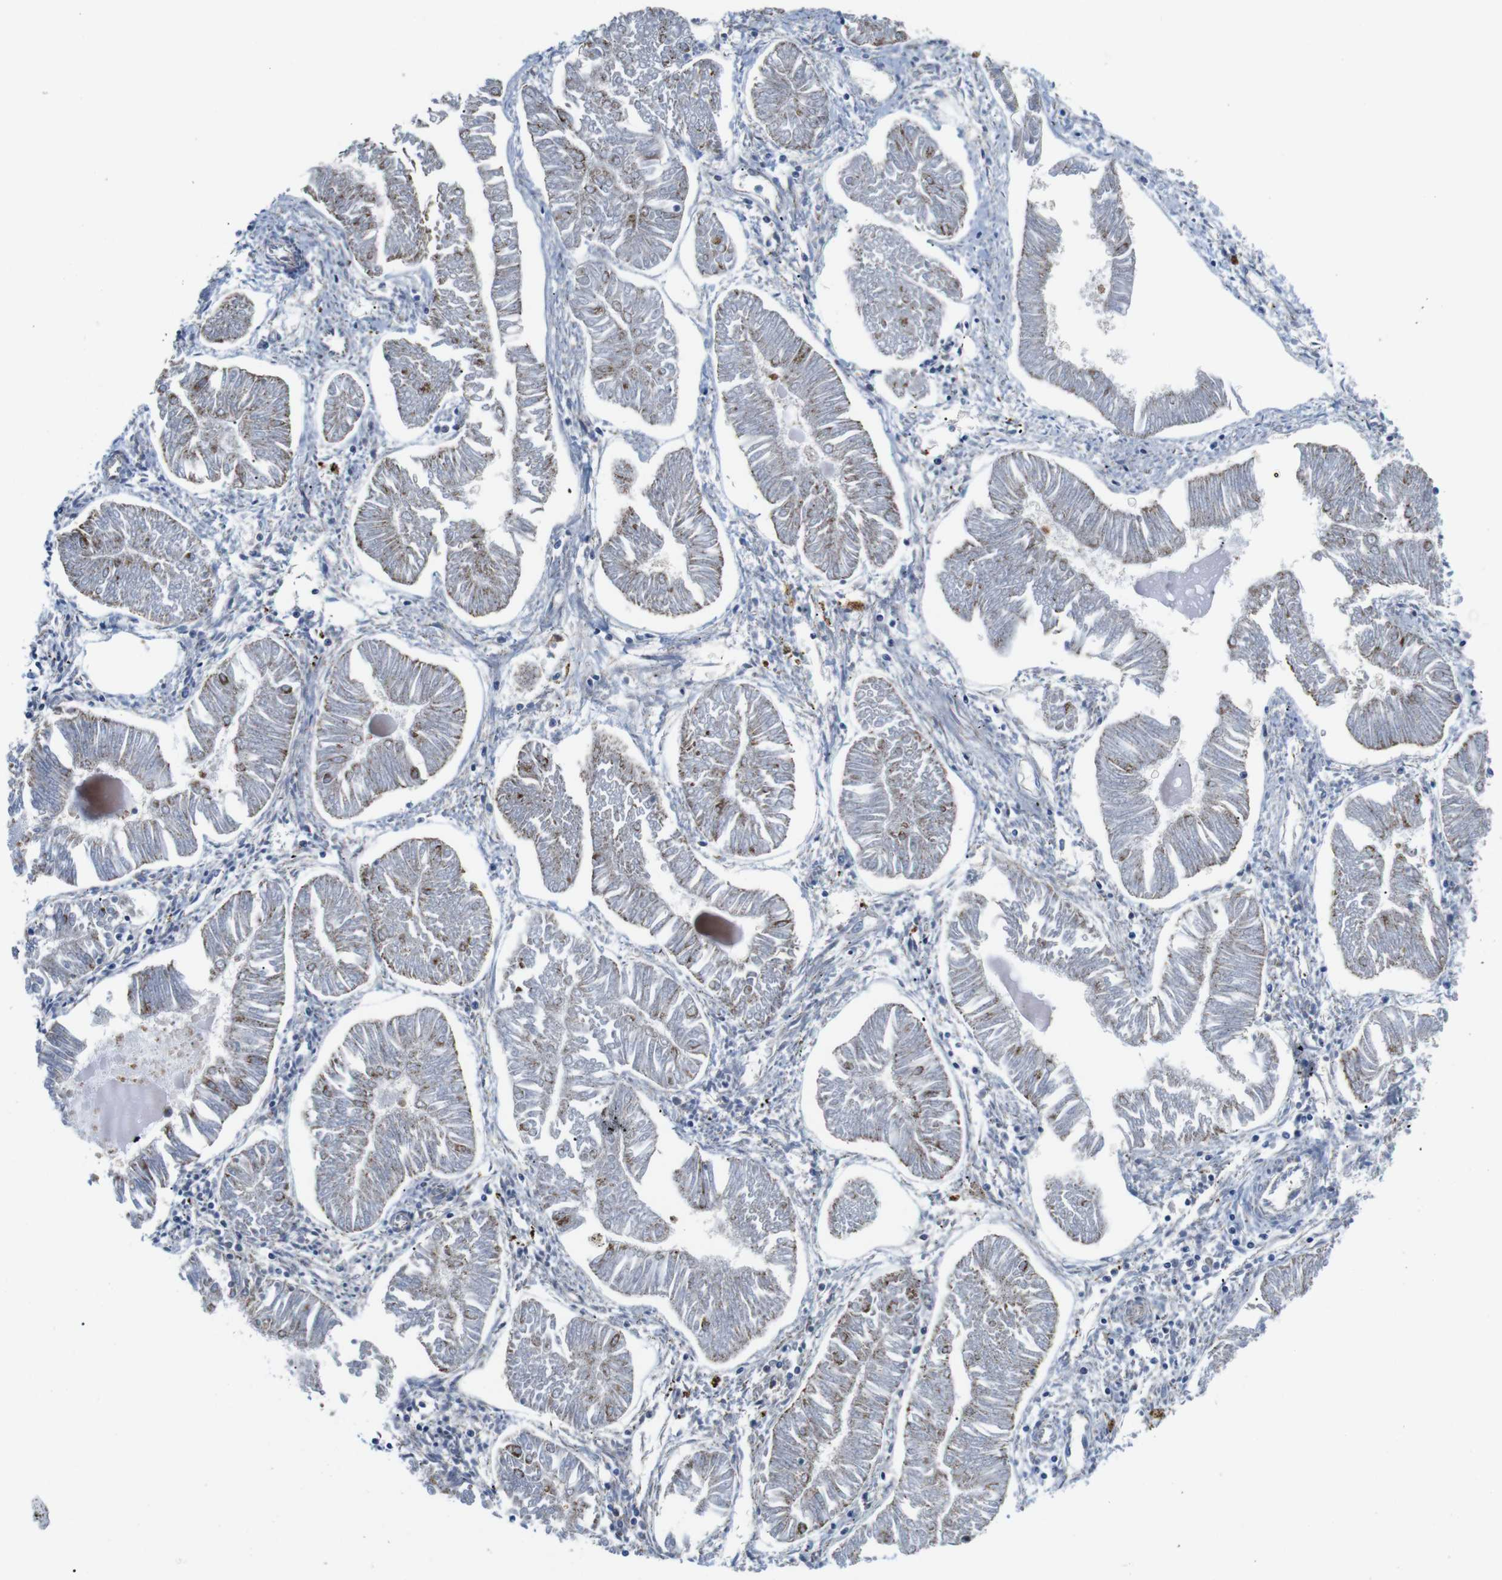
{"staining": {"intensity": "moderate", "quantity": "<25%", "location": "cytoplasmic/membranous"}, "tissue": "endometrial cancer", "cell_type": "Tumor cells", "image_type": "cancer", "snomed": [{"axis": "morphology", "description": "Adenocarcinoma, NOS"}, {"axis": "topography", "description": "Endometrium"}], "caption": "Moderate cytoplasmic/membranous staining for a protein is appreciated in approximately <25% of tumor cells of endometrial cancer using immunohistochemistry.", "gene": "F2RL1", "patient": {"sex": "female", "age": 53}}